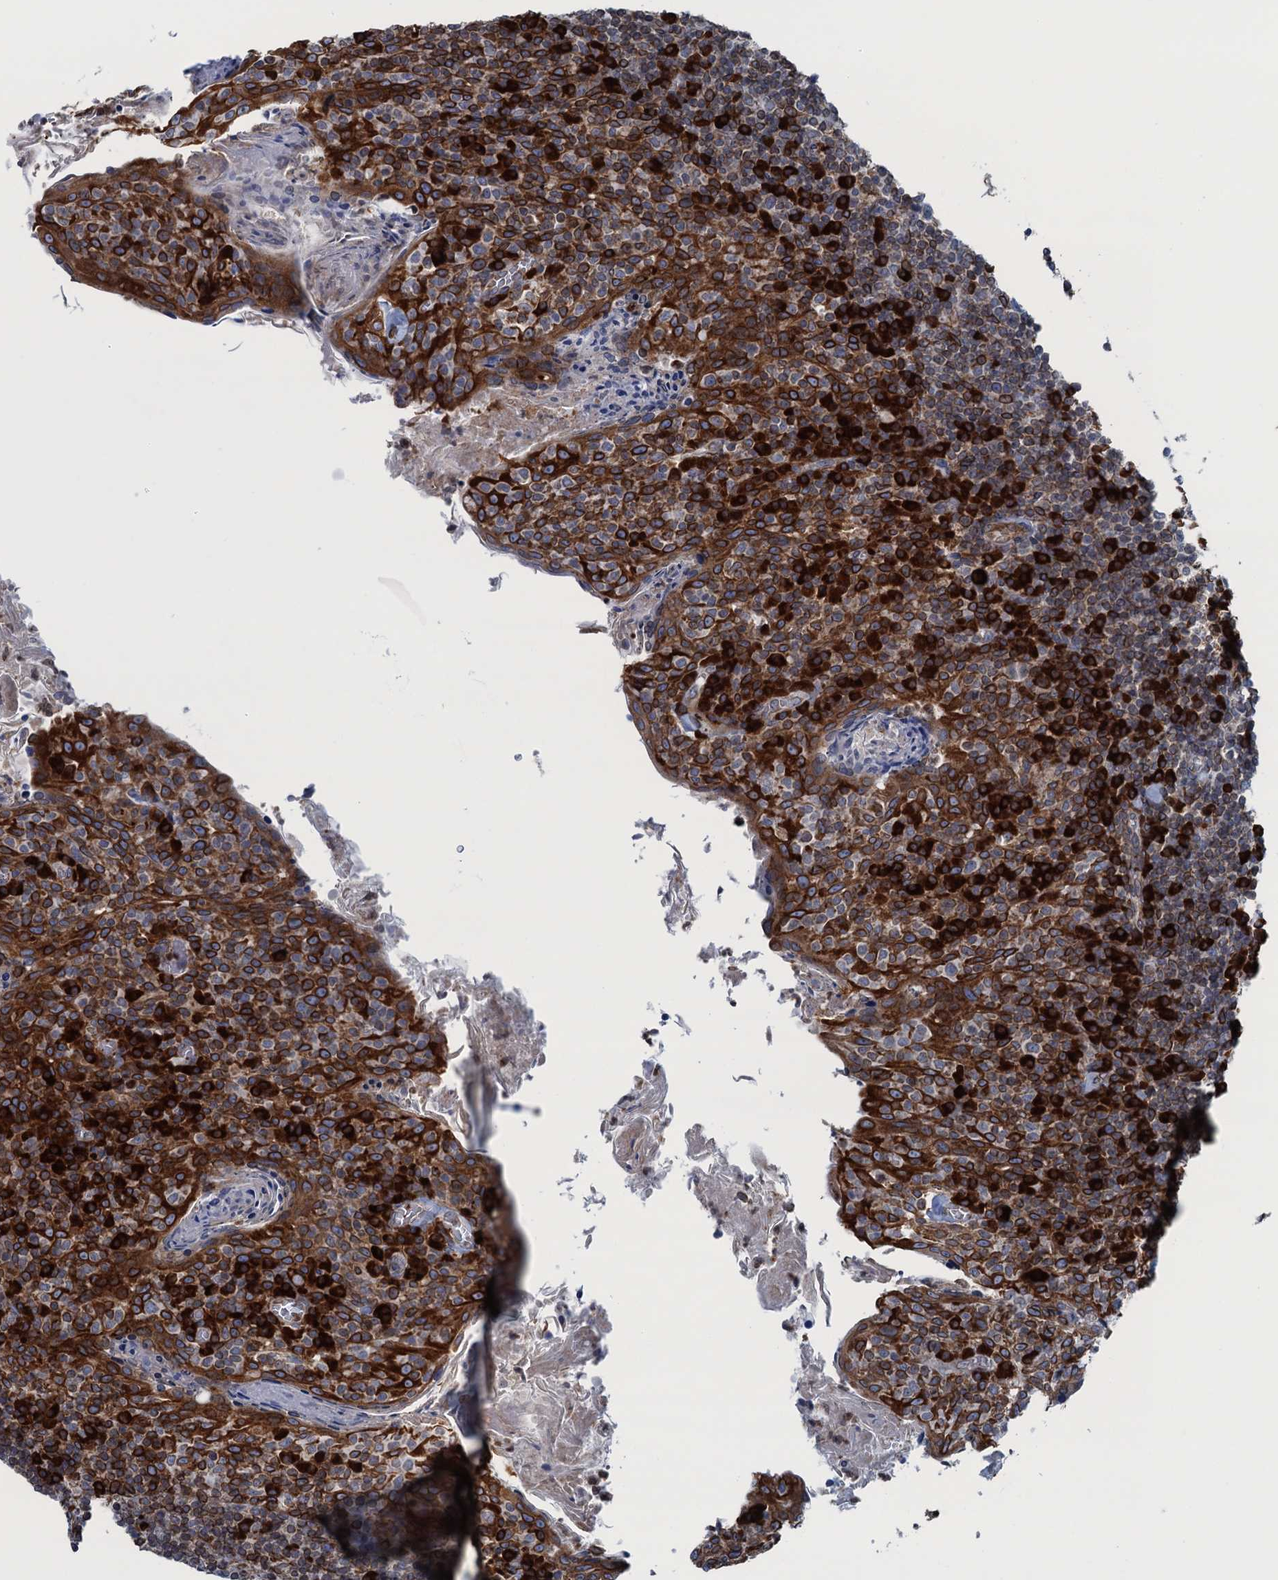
{"staining": {"intensity": "strong", "quantity": "25%-75%", "location": "cytoplasmic/membranous"}, "tissue": "tonsil", "cell_type": "Germinal center cells", "image_type": "normal", "snomed": [{"axis": "morphology", "description": "Normal tissue, NOS"}, {"axis": "topography", "description": "Tonsil"}], "caption": "Brown immunohistochemical staining in unremarkable human tonsil reveals strong cytoplasmic/membranous expression in approximately 25%-75% of germinal center cells. (DAB (3,3'-diaminobenzidine) = brown stain, brightfield microscopy at high magnification).", "gene": "TMEM205", "patient": {"sex": "female", "age": 10}}